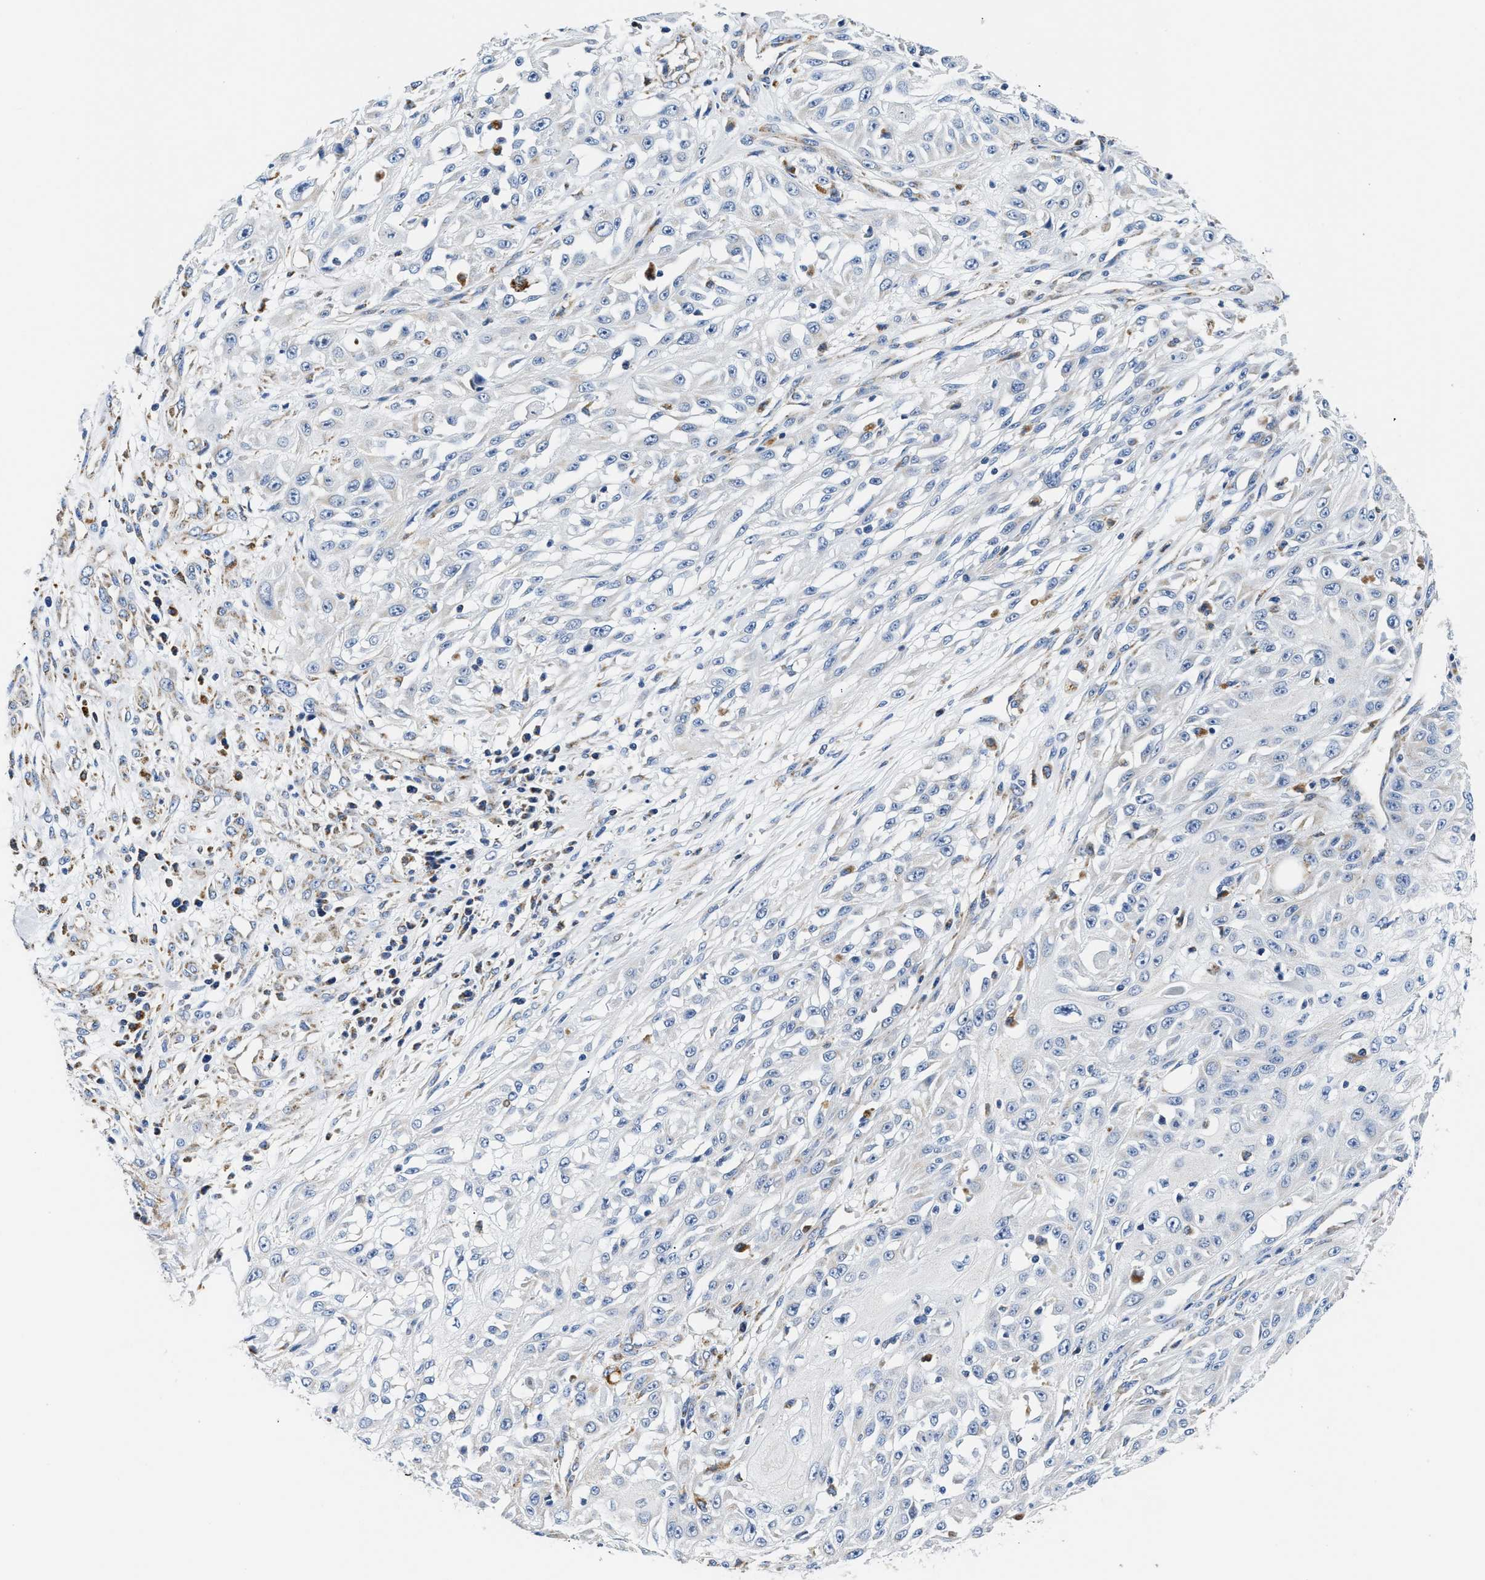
{"staining": {"intensity": "negative", "quantity": "none", "location": "none"}, "tissue": "skin cancer", "cell_type": "Tumor cells", "image_type": "cancer", "snomed": [{"axis": "morphology", "description": "Squamous cell carcinoma, NOS"}, {"axis": "morphology", "description": "Squamous cell carcinoma, metastatic, NOS"}, {"axis": "topography", "description": "Skin"}, {"axis": "topography", "description": "Lymph node"}], "caption": "Protein analysis of squamous cell carcinoma (skin) shows no significant positivity in tumor cells. (DAB (3,3'-diaminobenzidine) immunohistochemistry visualized using brightfield microscopy, high magnification).", "gene": "ACADVL", "patient": {"sex": "male", "age": 75}}